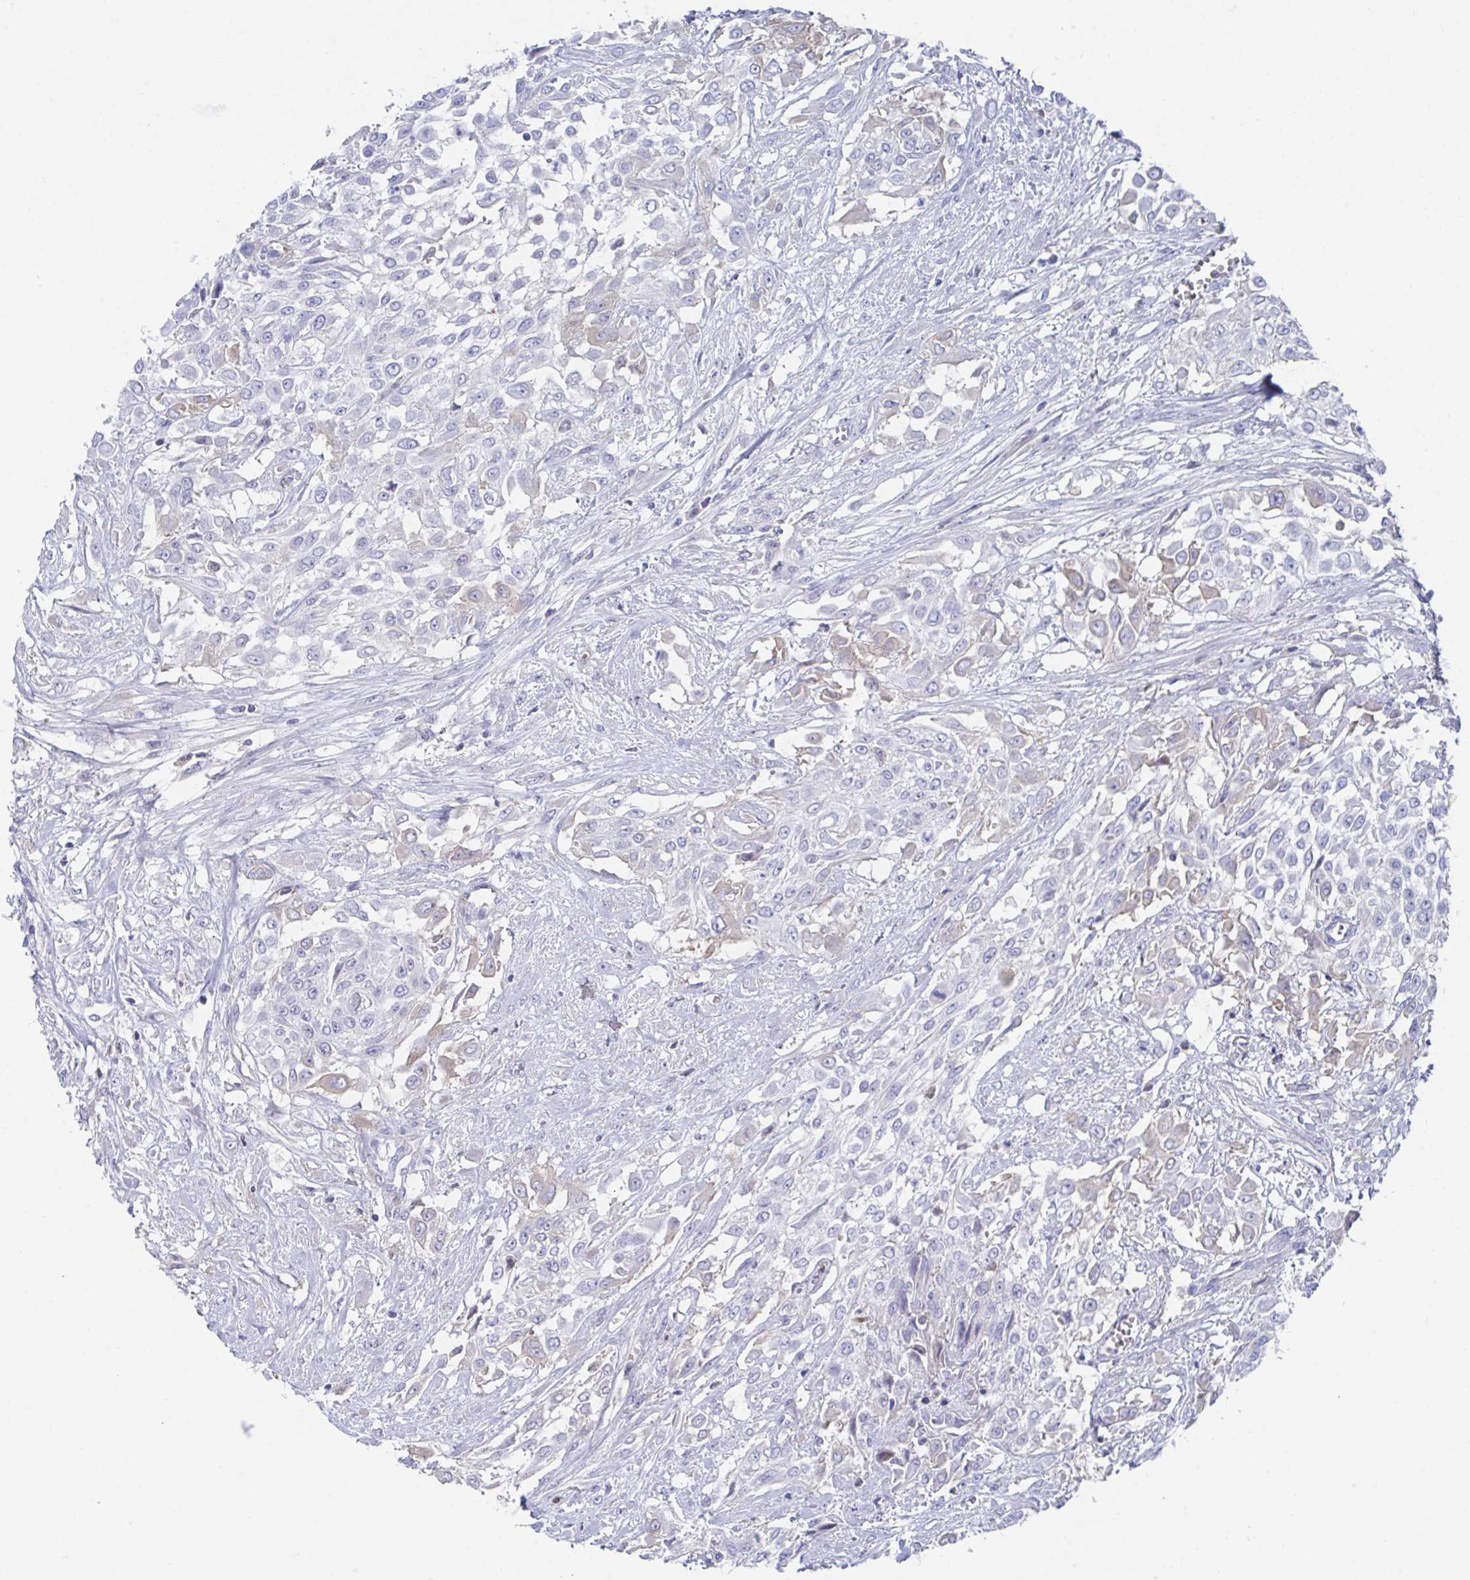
{"staining": {"intensity": "negative", "quantity": "none", "location": "none"}, "tissue": "urothelial cancer", "cell_type": "Tumor cells", "image_type": "cancer", "snomed": [{"axis": "morphology", "description": "Urothelial carcinoma, High grade"}, {"axis": "topography", "description": "Urinary bladder"}], "caption": "Immunohistochemical staining of human high-grade urothelial carcinoma demonstrates no significant expression in tumor cells. The staining was performed using DAB to visualize the protein expression in brown, while the nuclei were stained in blue with hematoxylin (Magnification: 20x).", "gene": "TNFAIP6", "patient": {"sex": "male", "age": 57}}